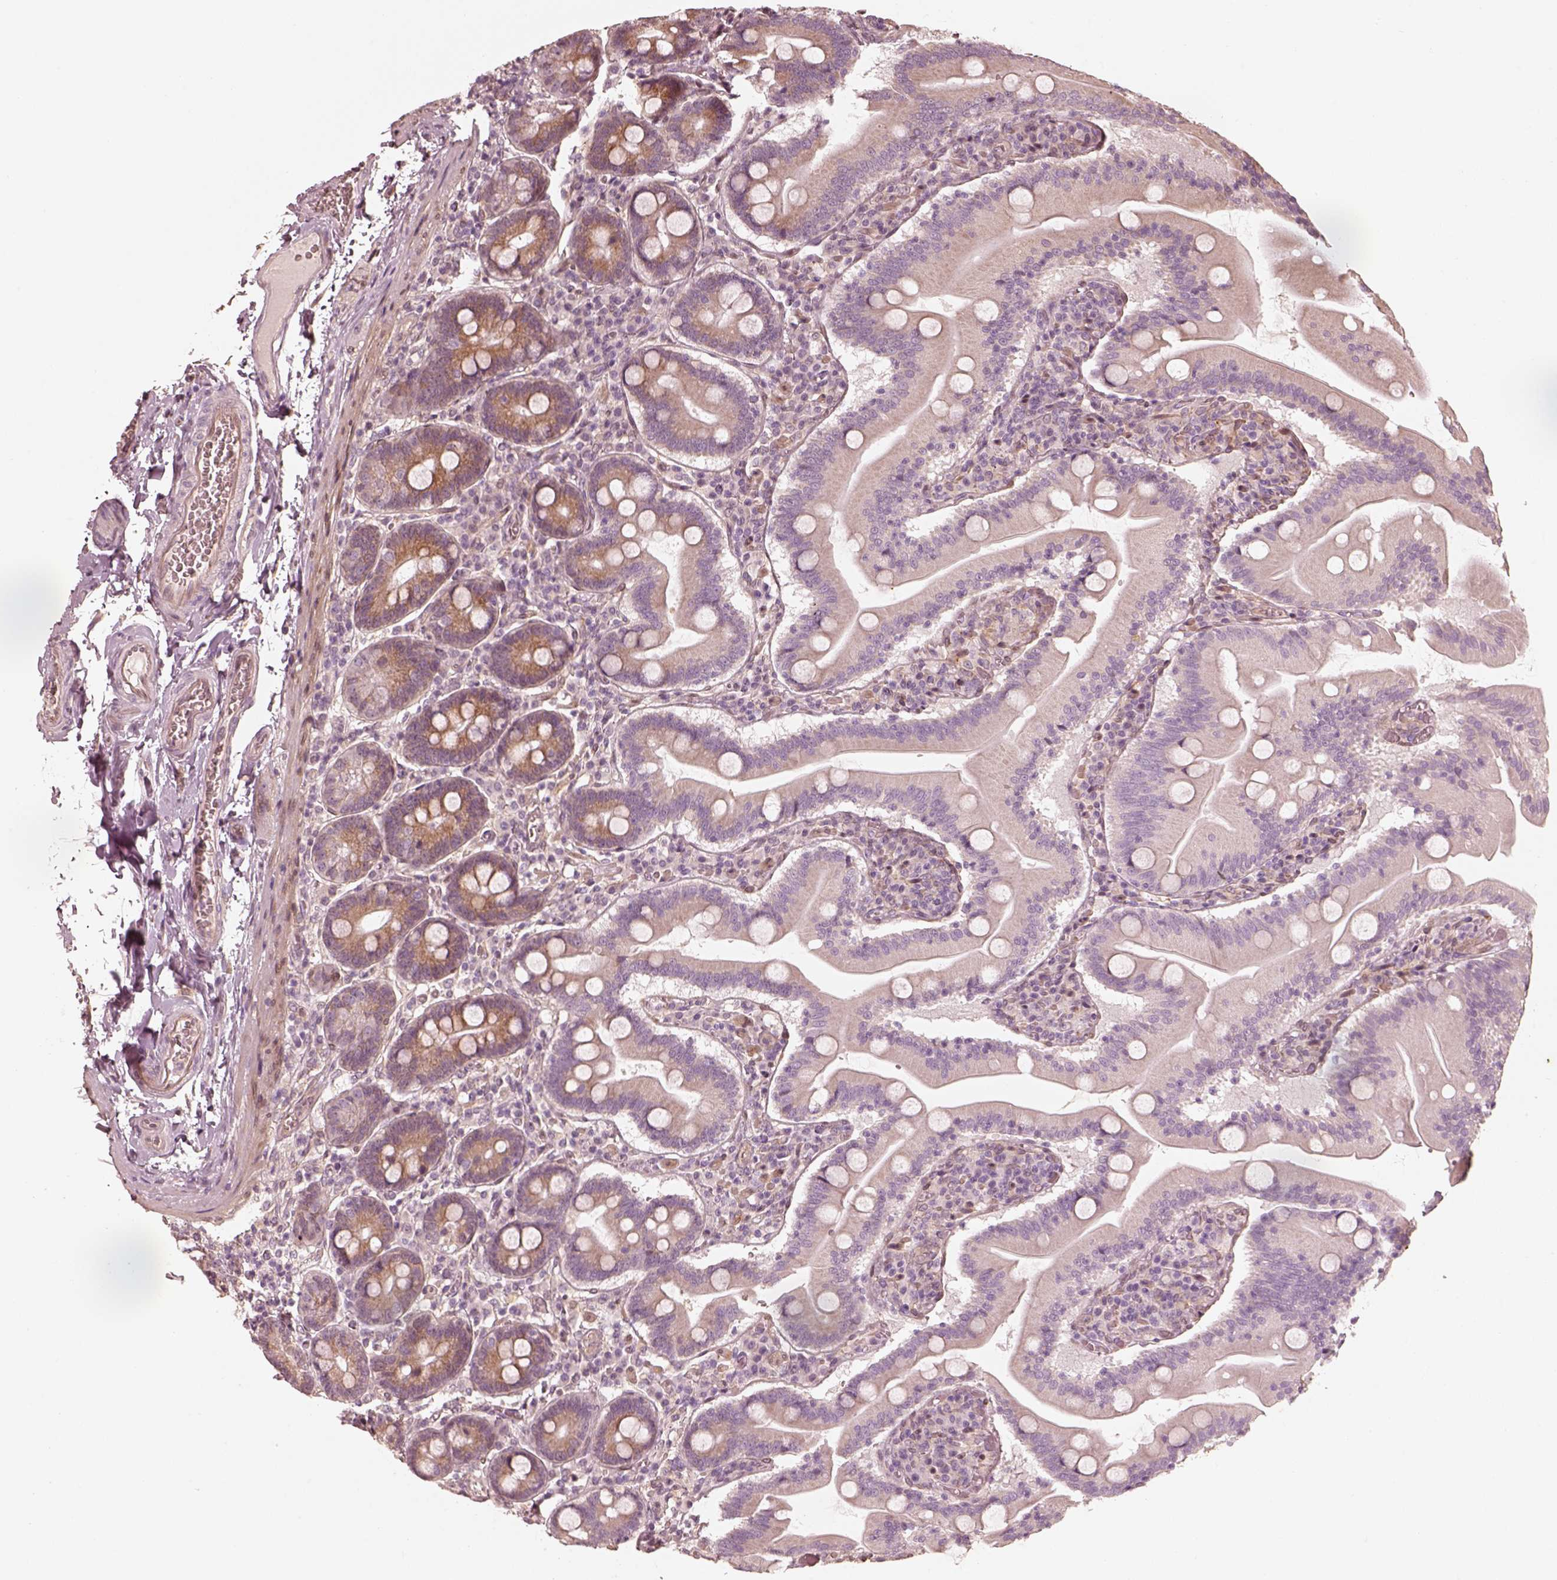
{"staining": {"intensity": "moderate", "quantity": ">75%", "location": "cytoplasmic/membranous"}, "tissue": "small intestine", "cell_type": "Glandular cells", "image_type": "normal", "snomed": [{"axis": "morphology", "description": "Normal tissue, NOS"}, {"axis": "topography", "description": "Small intestine"}], "caption": "DAB (3,3'-diaminobenzidine) immunohistochemical staining of unremarkable human small intestine shows moderate cytoplasmic/membranous protein staining in about >75% of glandular cells.", "gene": "WLS", "patient": {"sex": "male", "age": 37}}